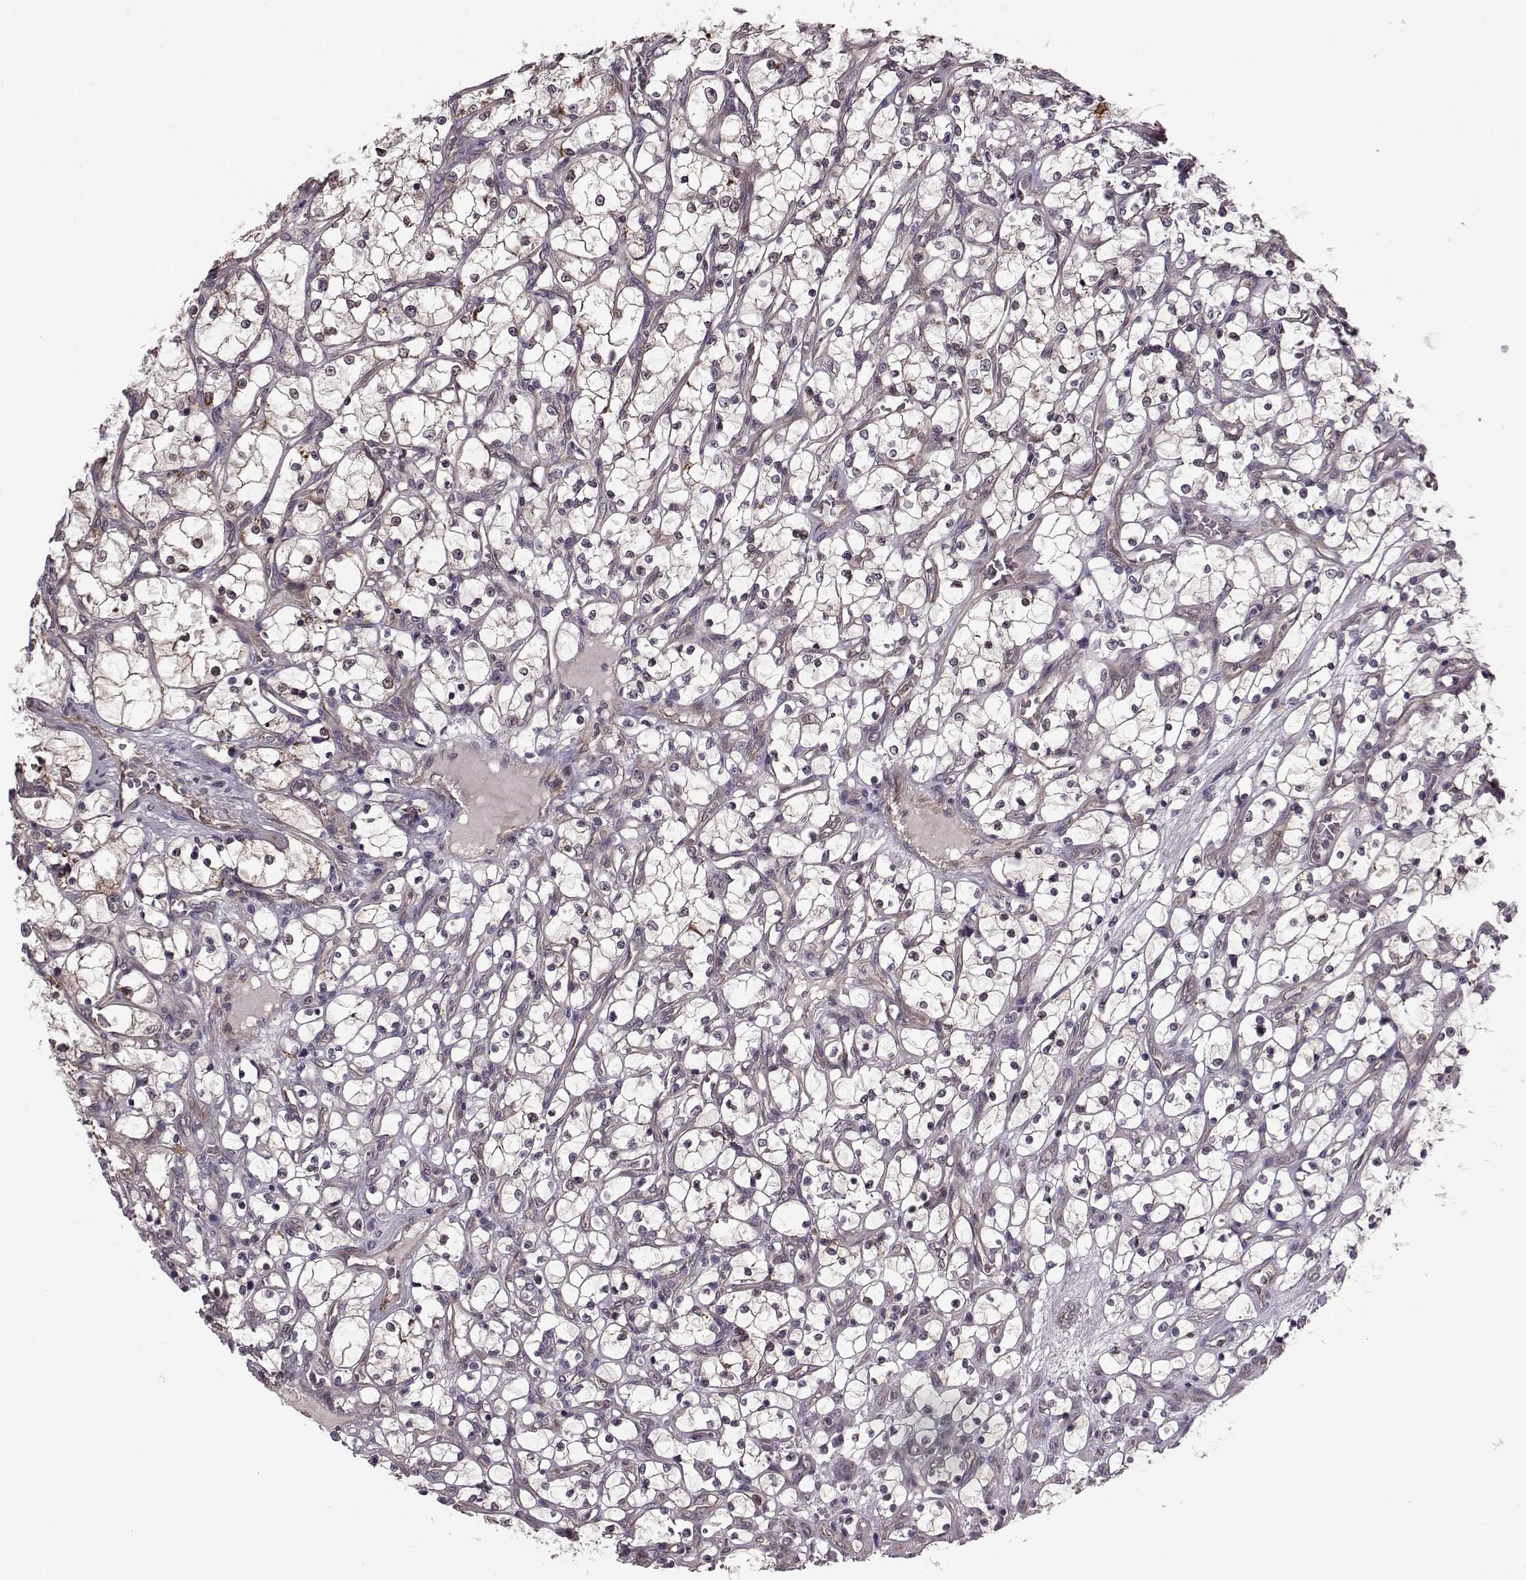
{"staining": {"intensity": "weak", "quantity": "<25%", "location": "cytoplasmic/membranous"}, "tissue": "renal cancer", "cell_type": "Tumor cells", "image_type": "cancer", "snomed": [{"axis": "morphology", "description": "Adenocarcinoma, NOS"}, {"axis": "topography", "description": "Kidney"}], "caption": "There is no significant positivity in tumor cells of adenocarcinoma (renal).", "gene": "SYNPO", "patient": {"sex": "female", "age": 69}}